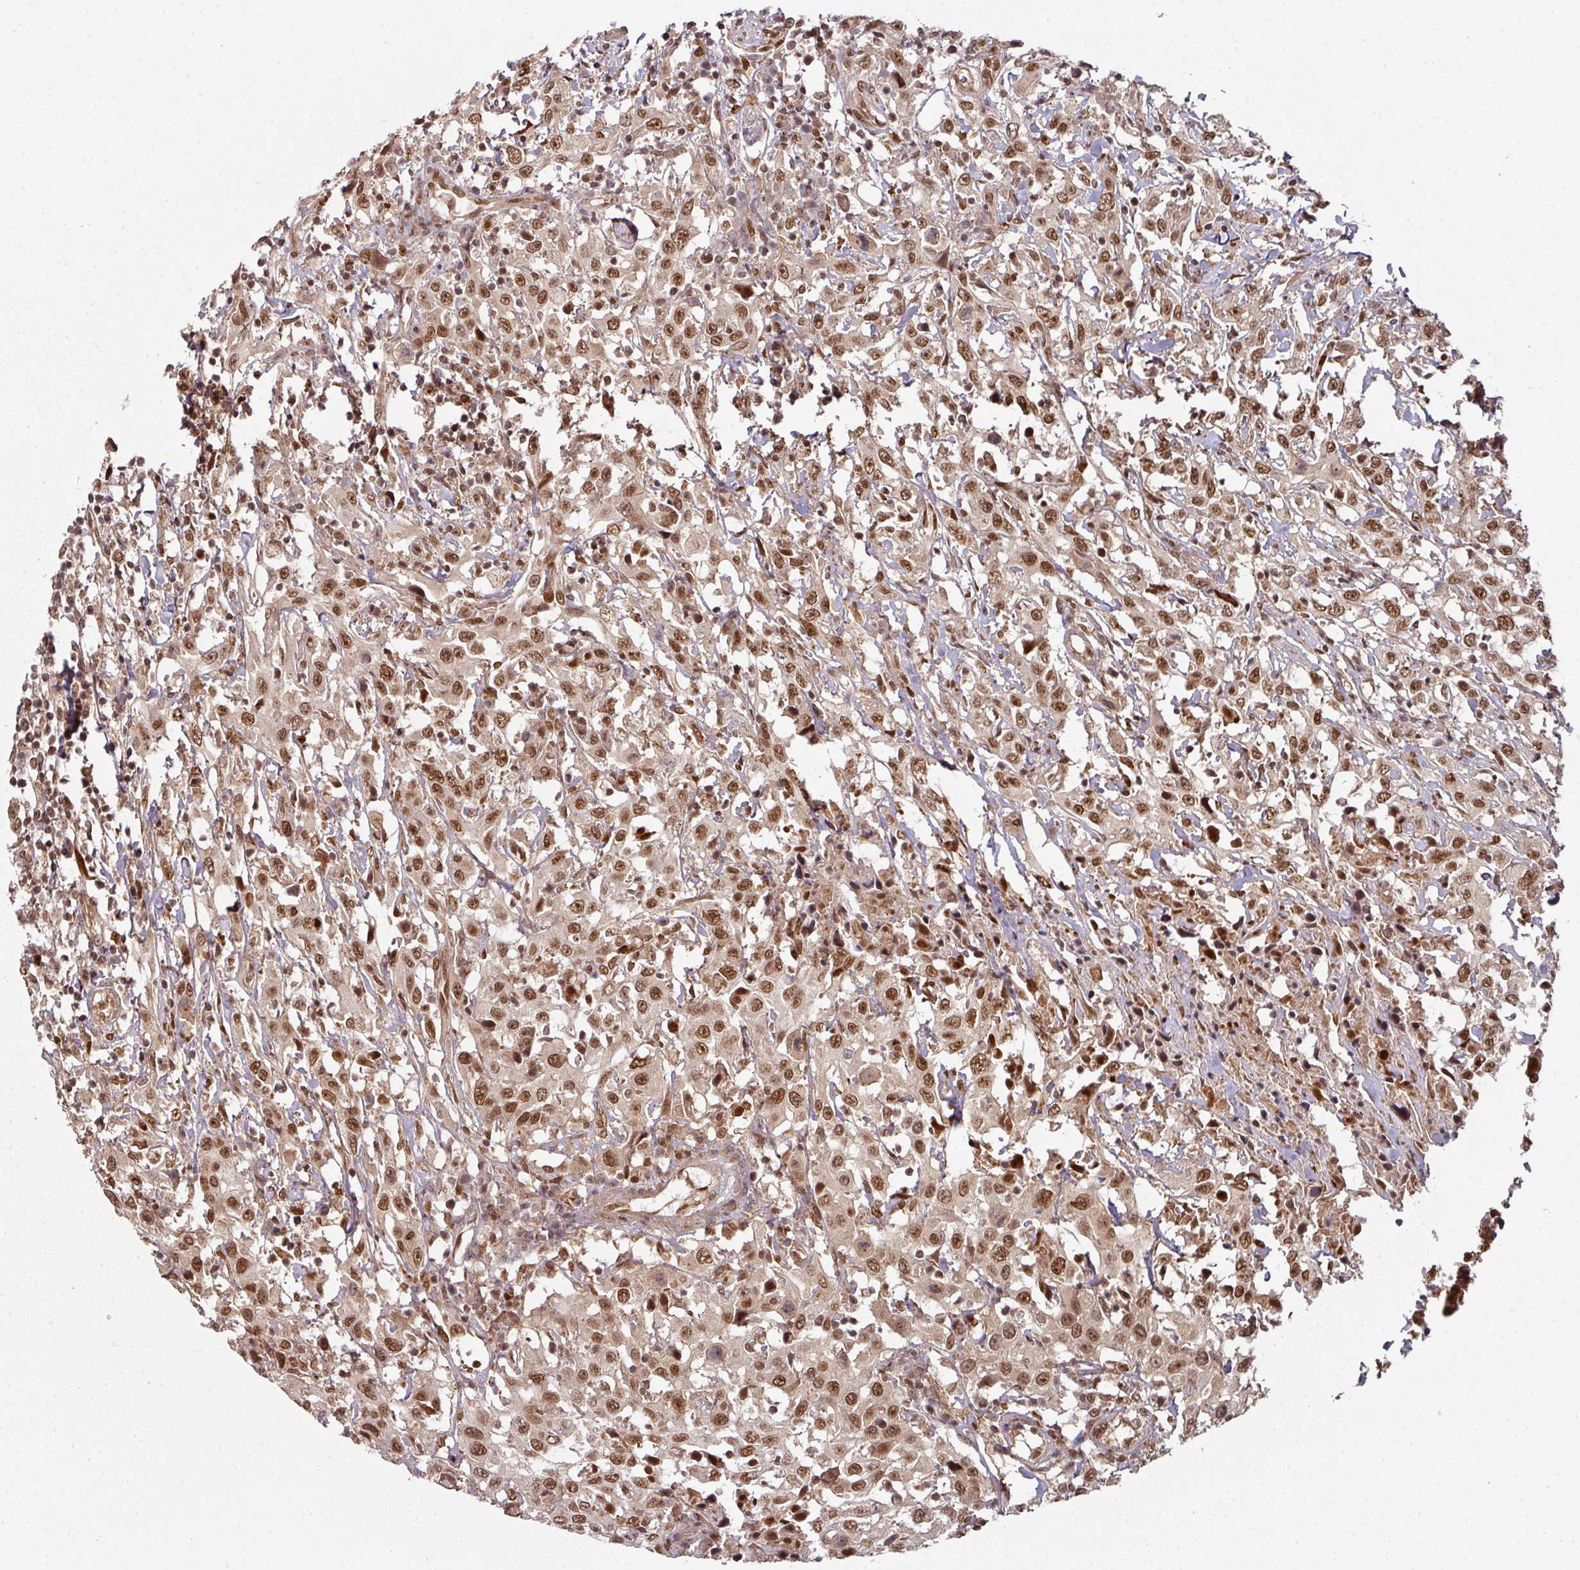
{"staining": {"intensity": "moderate", "quantity": ">75%", "location": "nuclear"}, "tissue": "urothelial cancer", "cell_type": "Tumor cells", "image_type": "cancer", "snomed": [{"axis": "morphology", "description": "Urothelial carcinoma, High grade"}, {"axis": "topography", "description": "Urinary bladder"}], "caption": "Urothelial cancer was stained to show a protein in brown. There is medium levels of moderate nuclear positivity in approximately >75% of tumor cells. Nuclei are stained in blue.", "gene": "SIK3", "patient": {"sex": "male", "age": 61}}